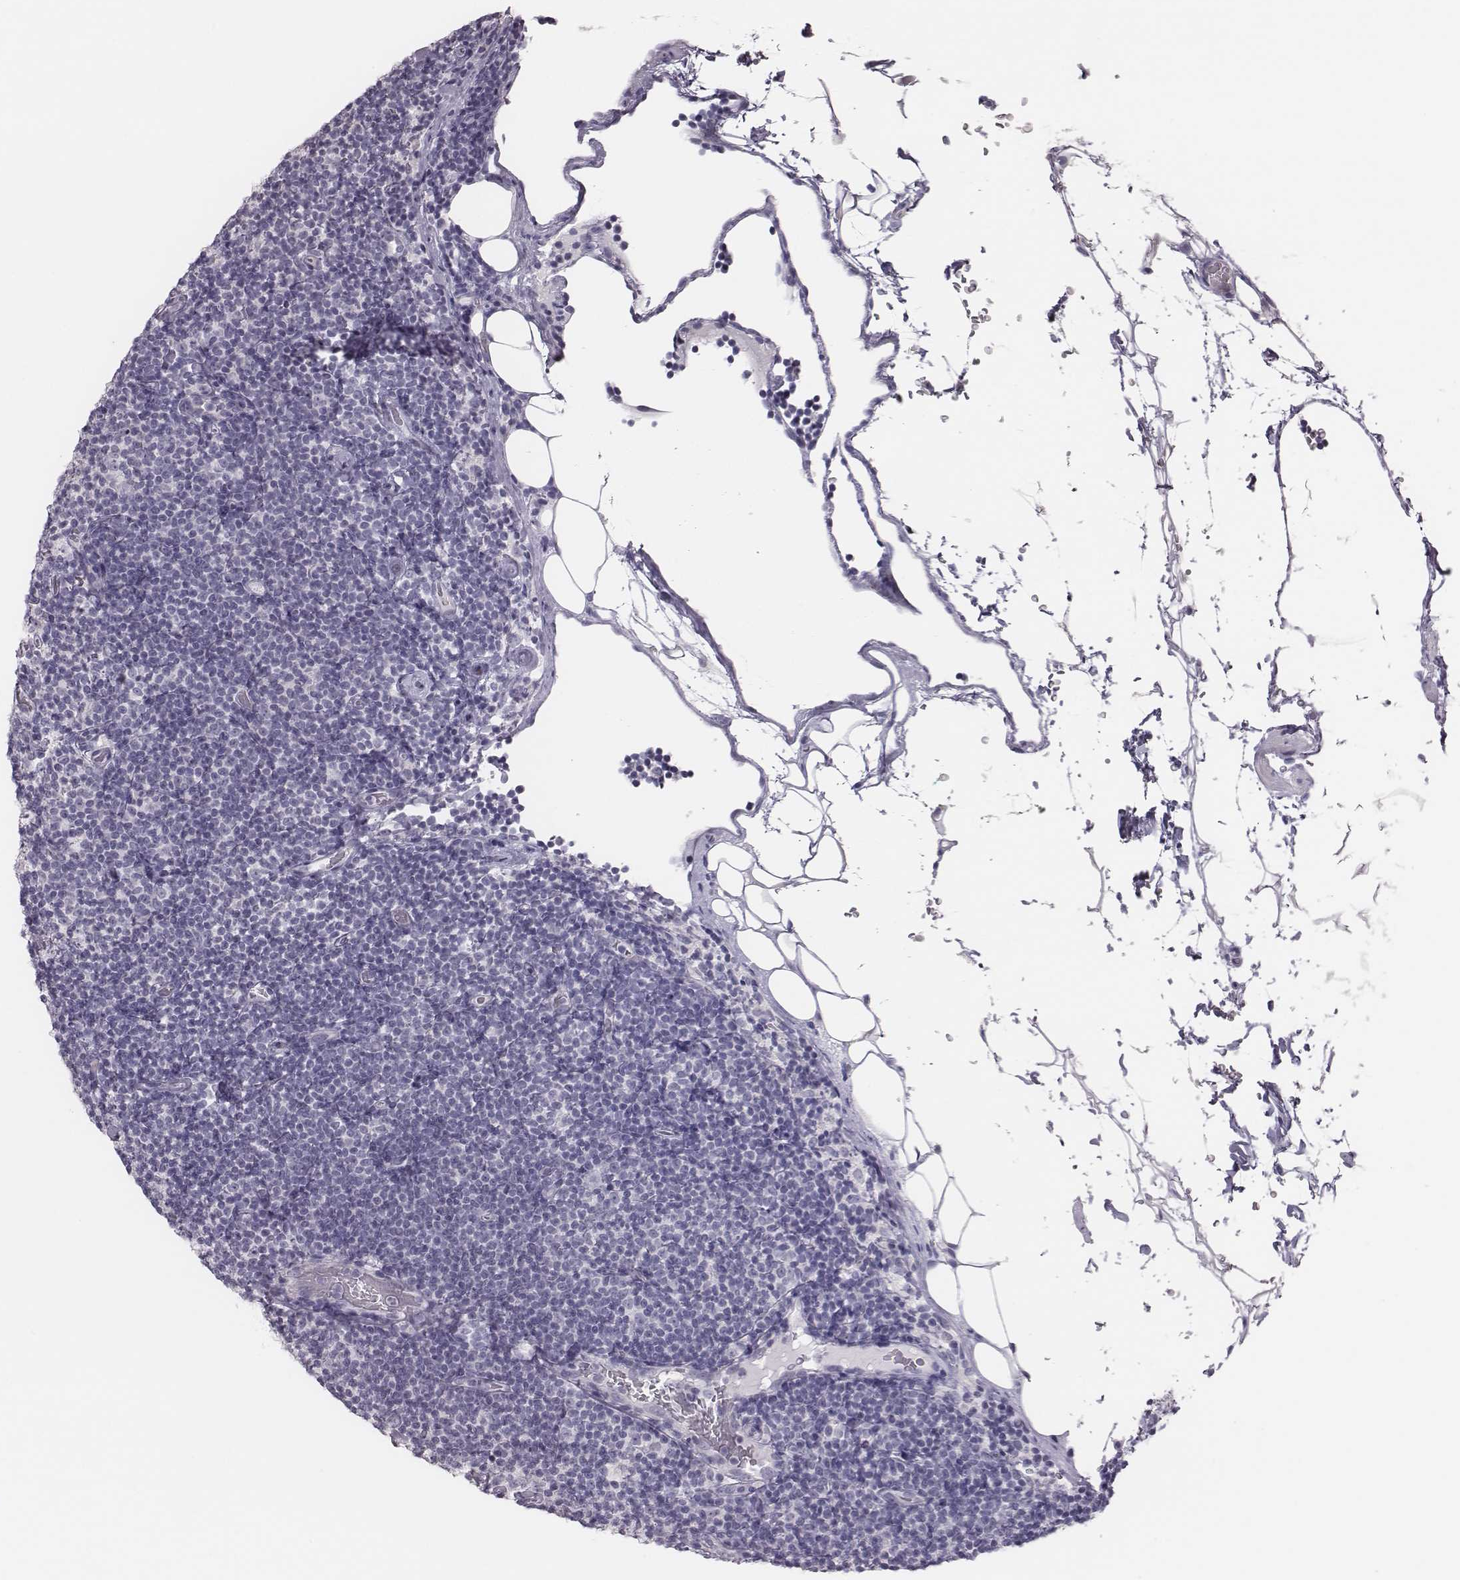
{"staining": {"intensity": "negative", "quantity": "none", "location": "none"}, "tissue": "lymphoma", "cell_type": "Tumor cells", "image_type": "cancer", "snomed": [{"axis": "morphology", "description": "Malignant lymphoma, non-Hodgkin's type, Low grade"}, {"axis": "topography", "description": "Lymph node"}], "caption": "Micrograph shows no protein staining in tumor cells of lymphoma tissue.", "gene": "ADGRF4", "patient": {"sex": "male", "age": 81}}